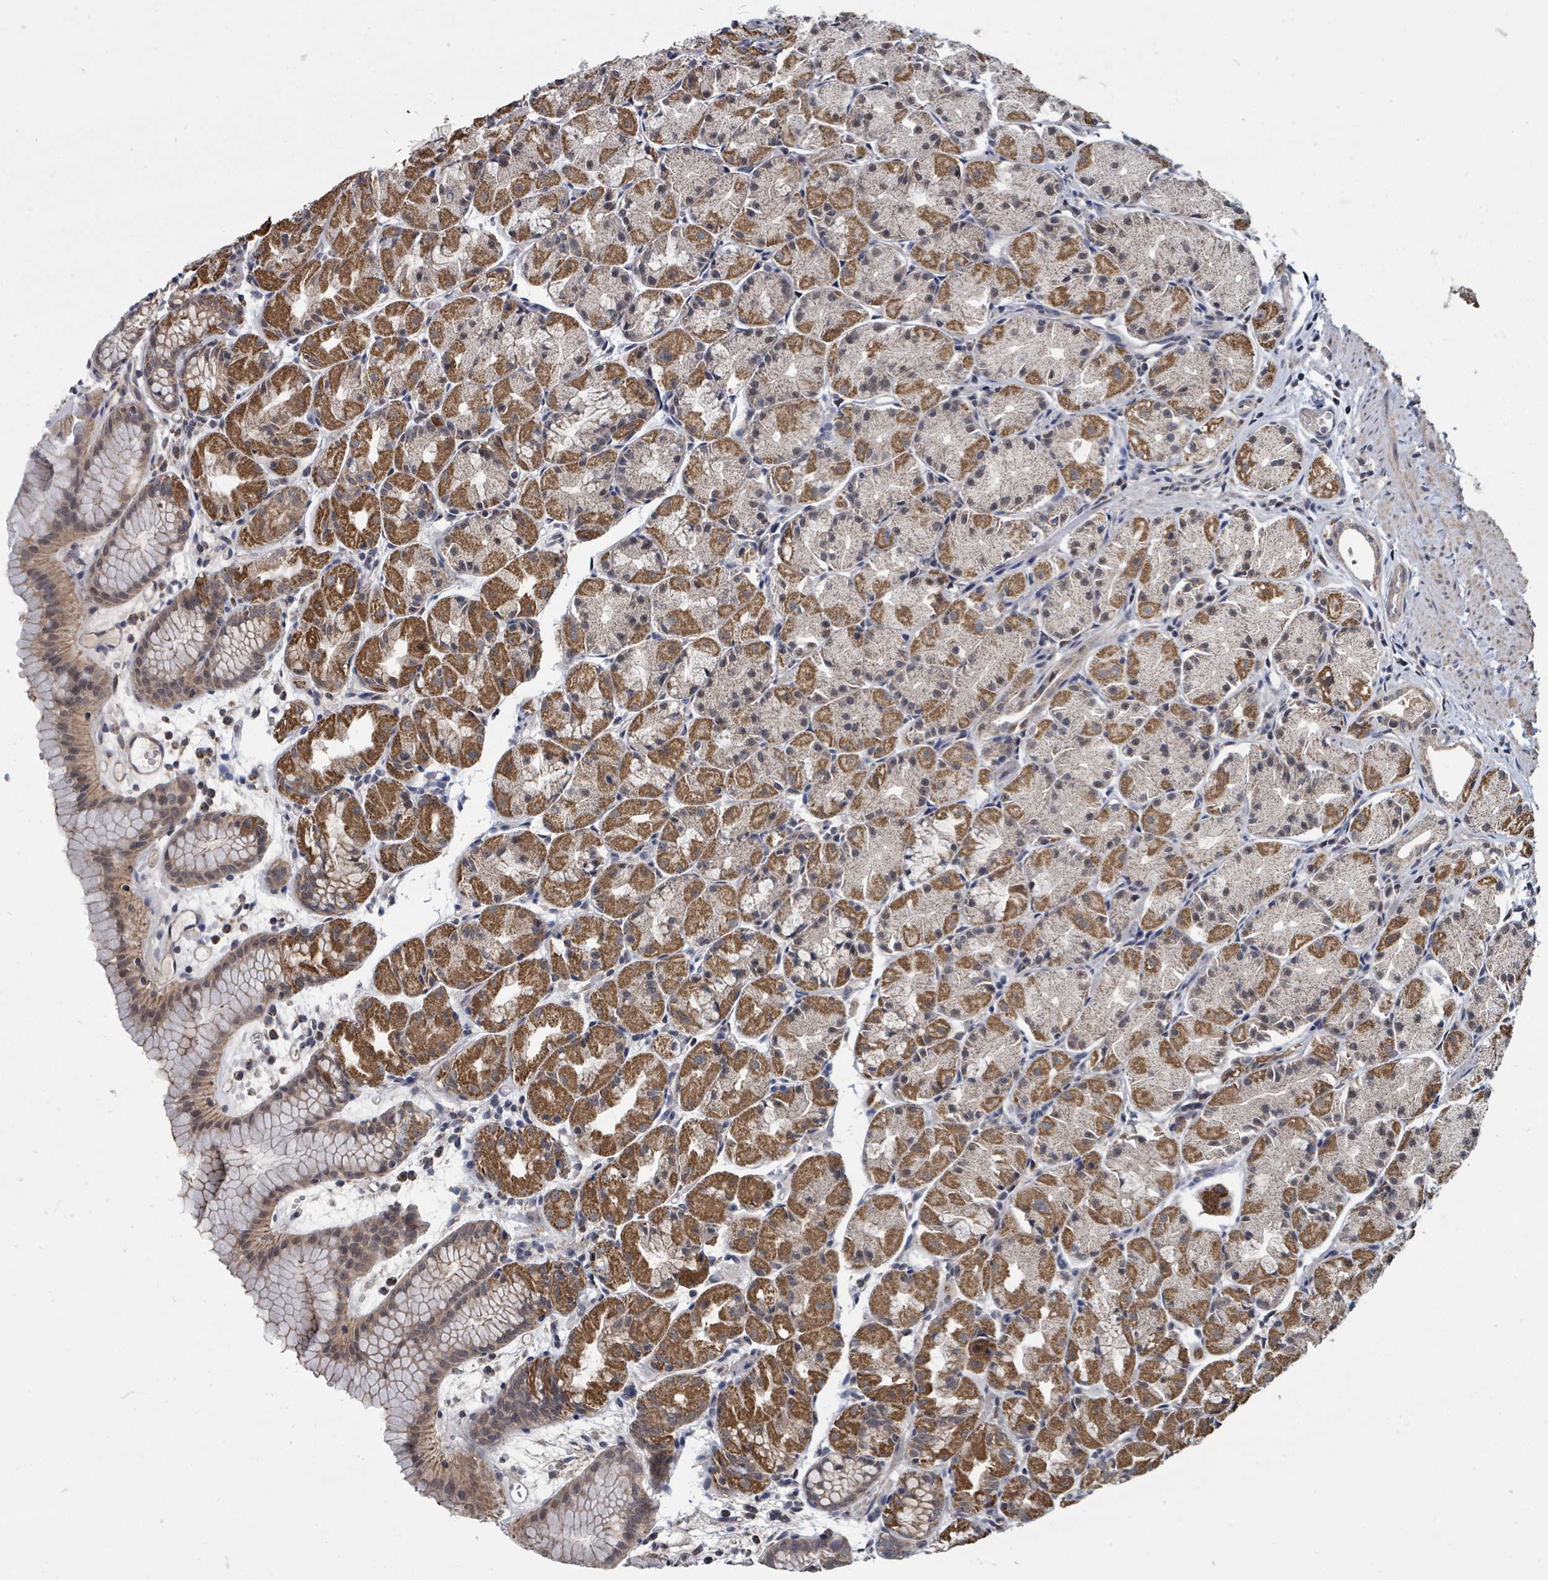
{"staining": {"intensity": "strong", "quantity": "25%-75%", "location": "cytoplasmic/membranous"}, "tissue": "stomach", "cell_type": "Glandular cells", "image_type": "normal", "snomed": [{"axis": "morphology", "description": "Normal tissue, NOS"}, {"axis": "topography", "description": "Stomach, upper"}], "caption": "Immunohistochemical staining of normal stomach reveals high levels of strong cytoplasmic/membranous staining in about 25%-75% of glandular cells. (IHC, brightfield microscopy, high magnification).", "gene": "MAGOHB", "patient": {"sex": "male", "age": 47}}